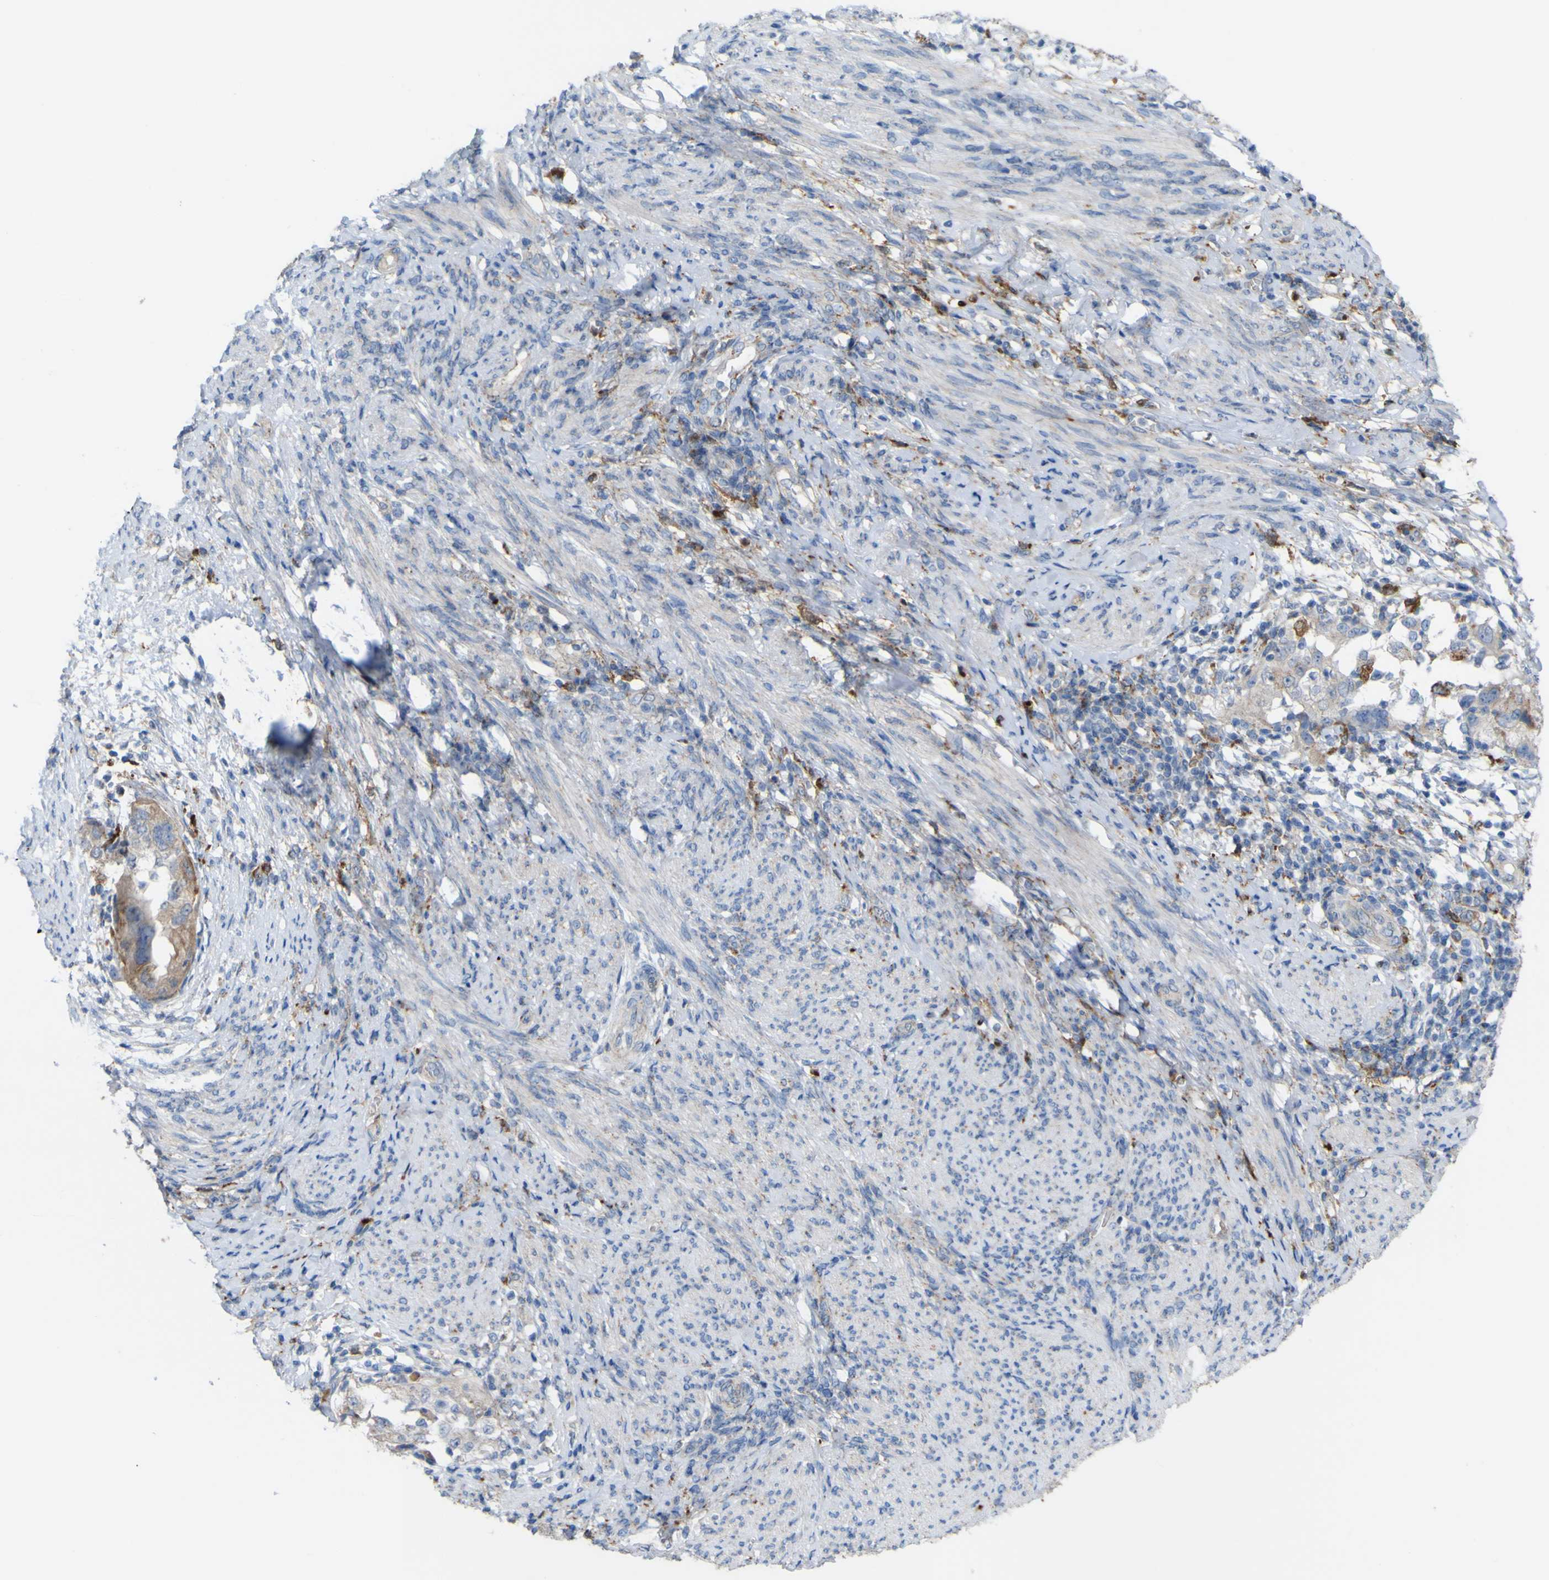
{"staining": {"intensity": "moderate", "quantity": ">75%", "location": "cytoplasmic/membranous"}, "tissue": "endometrial cancer", "cell_type": "Tumor cells", "image_type": "cancer", "snomed": [{"axis": "morphology", "description": "Adenocarcinoma, NOS"}, {"axis": "topography", "description": "Endometrium"}], "caption": "Immunohistochemistry of endometrial cancer demonstrates medium levels of moderate cytoplasmic/membranous positivity in approximately >75% of tumor cells.", "gene": "PLD3", "patient": {"sex": "female", "age": 85}}